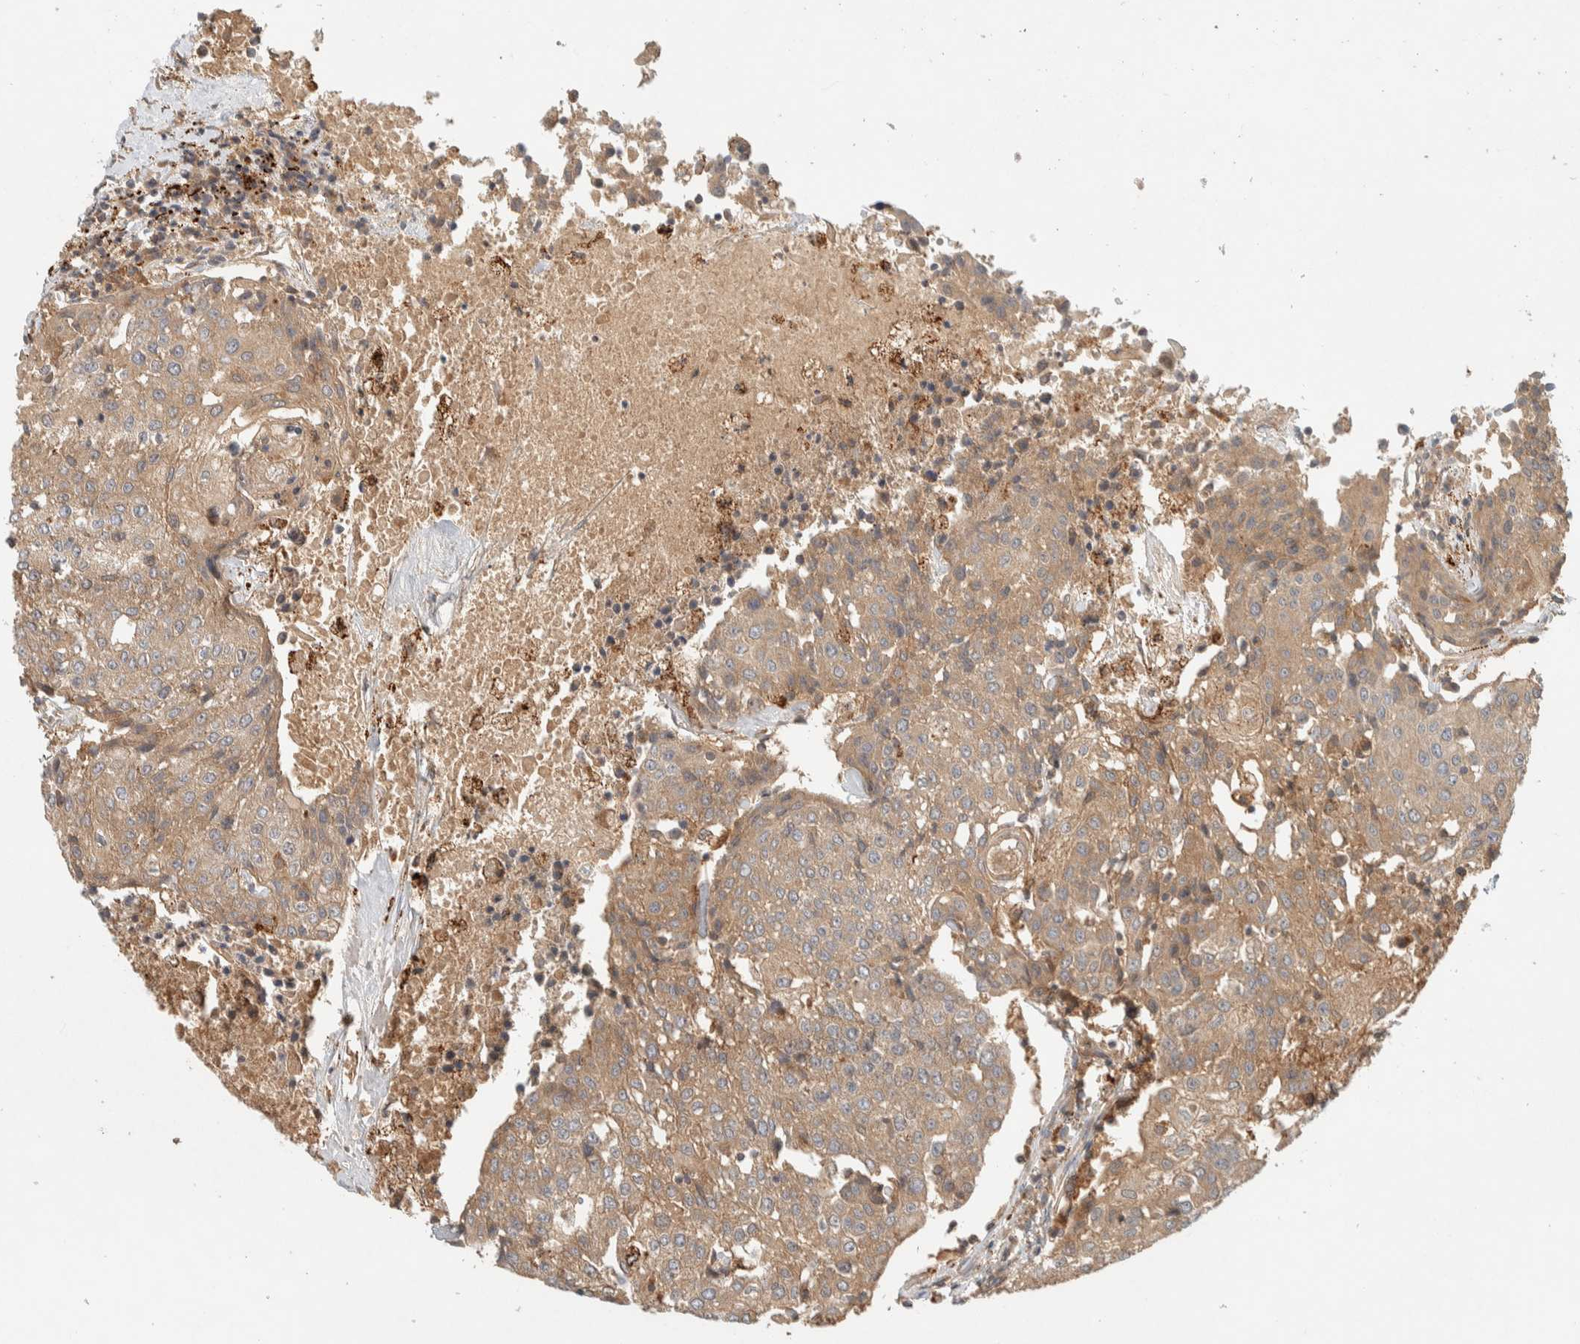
{"staining": {"intensity": "weak", "quantity": ">75%", "location": "cytoplasmic/membranous"}, "tissue": "urothelial cancer", "cell_type": "Tumor cells", "image_type": "cancer", "snomed": [{"axis": "morphology", "description": "Urothelial carcinoma, High grade"}, {"axis": "topography", "description": "Urinary bladder"}], "caption": "Protein staining demonstrates weak cytoplasmic/membranous expression in about >75% of tumor cells in urothelial carcinoma (high-grade).", "gene": "FAM167A", "patient": {"sex": "female", "age": 85}}